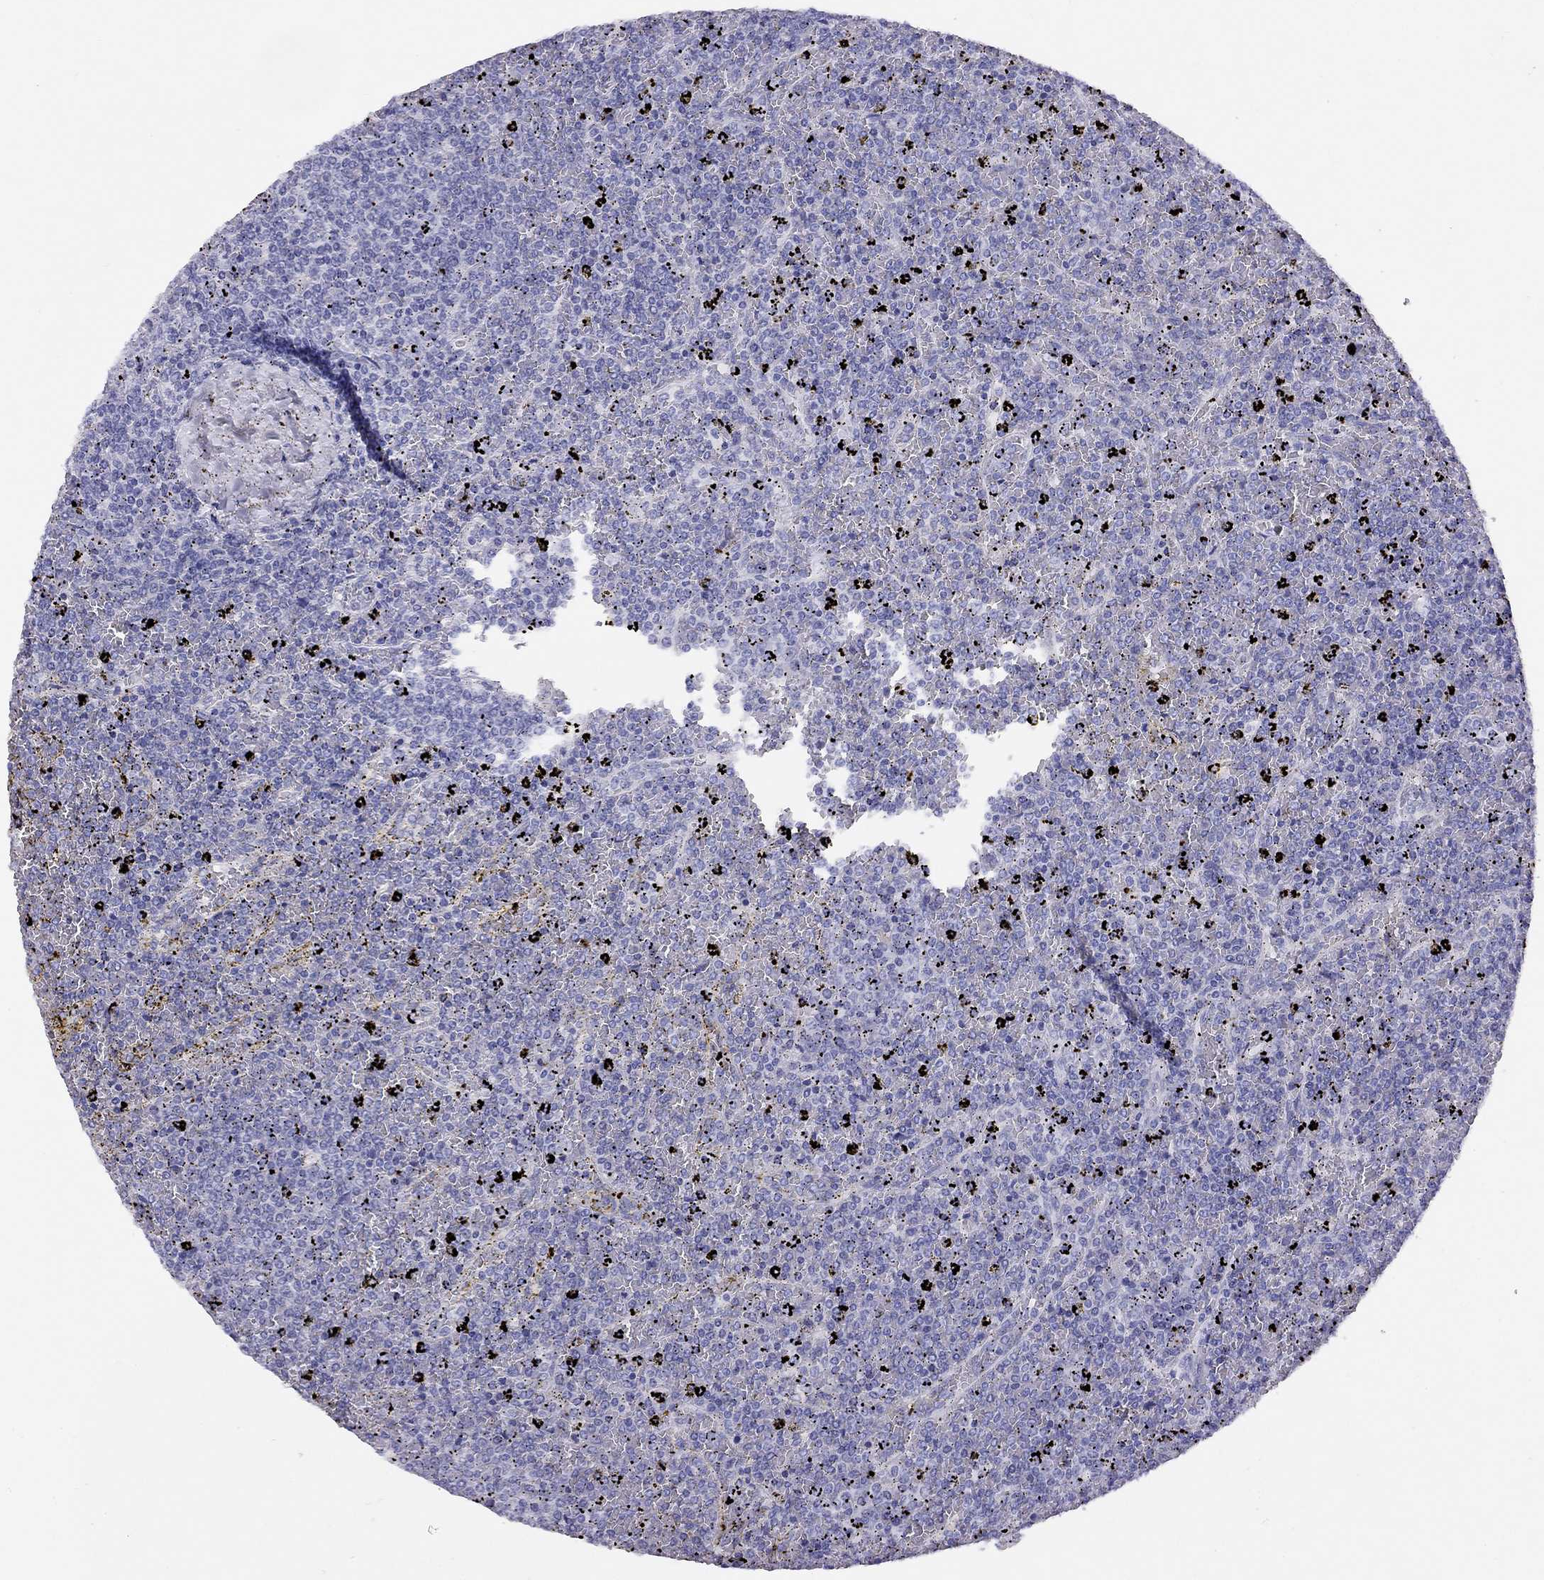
{"staining": {"intensity": "negative", "quantity": "none", "location": "none"}, "tissue": "lymphoma", "cell_type": "Tumor cells", "image_type": "cancer", "snomed": [{"axis": "morphology", "description": "Malignant lymphoma, non-Hodgkin's type, Low grade"}, {"axis": "topography", "description": "Spleen"}], "caption": "An IHC image of lymphoma is shown. There is no staining in tumor cells of lymphoma.", "gene": "LRIT2", "patient": {"sex": "female", "age": 77}}